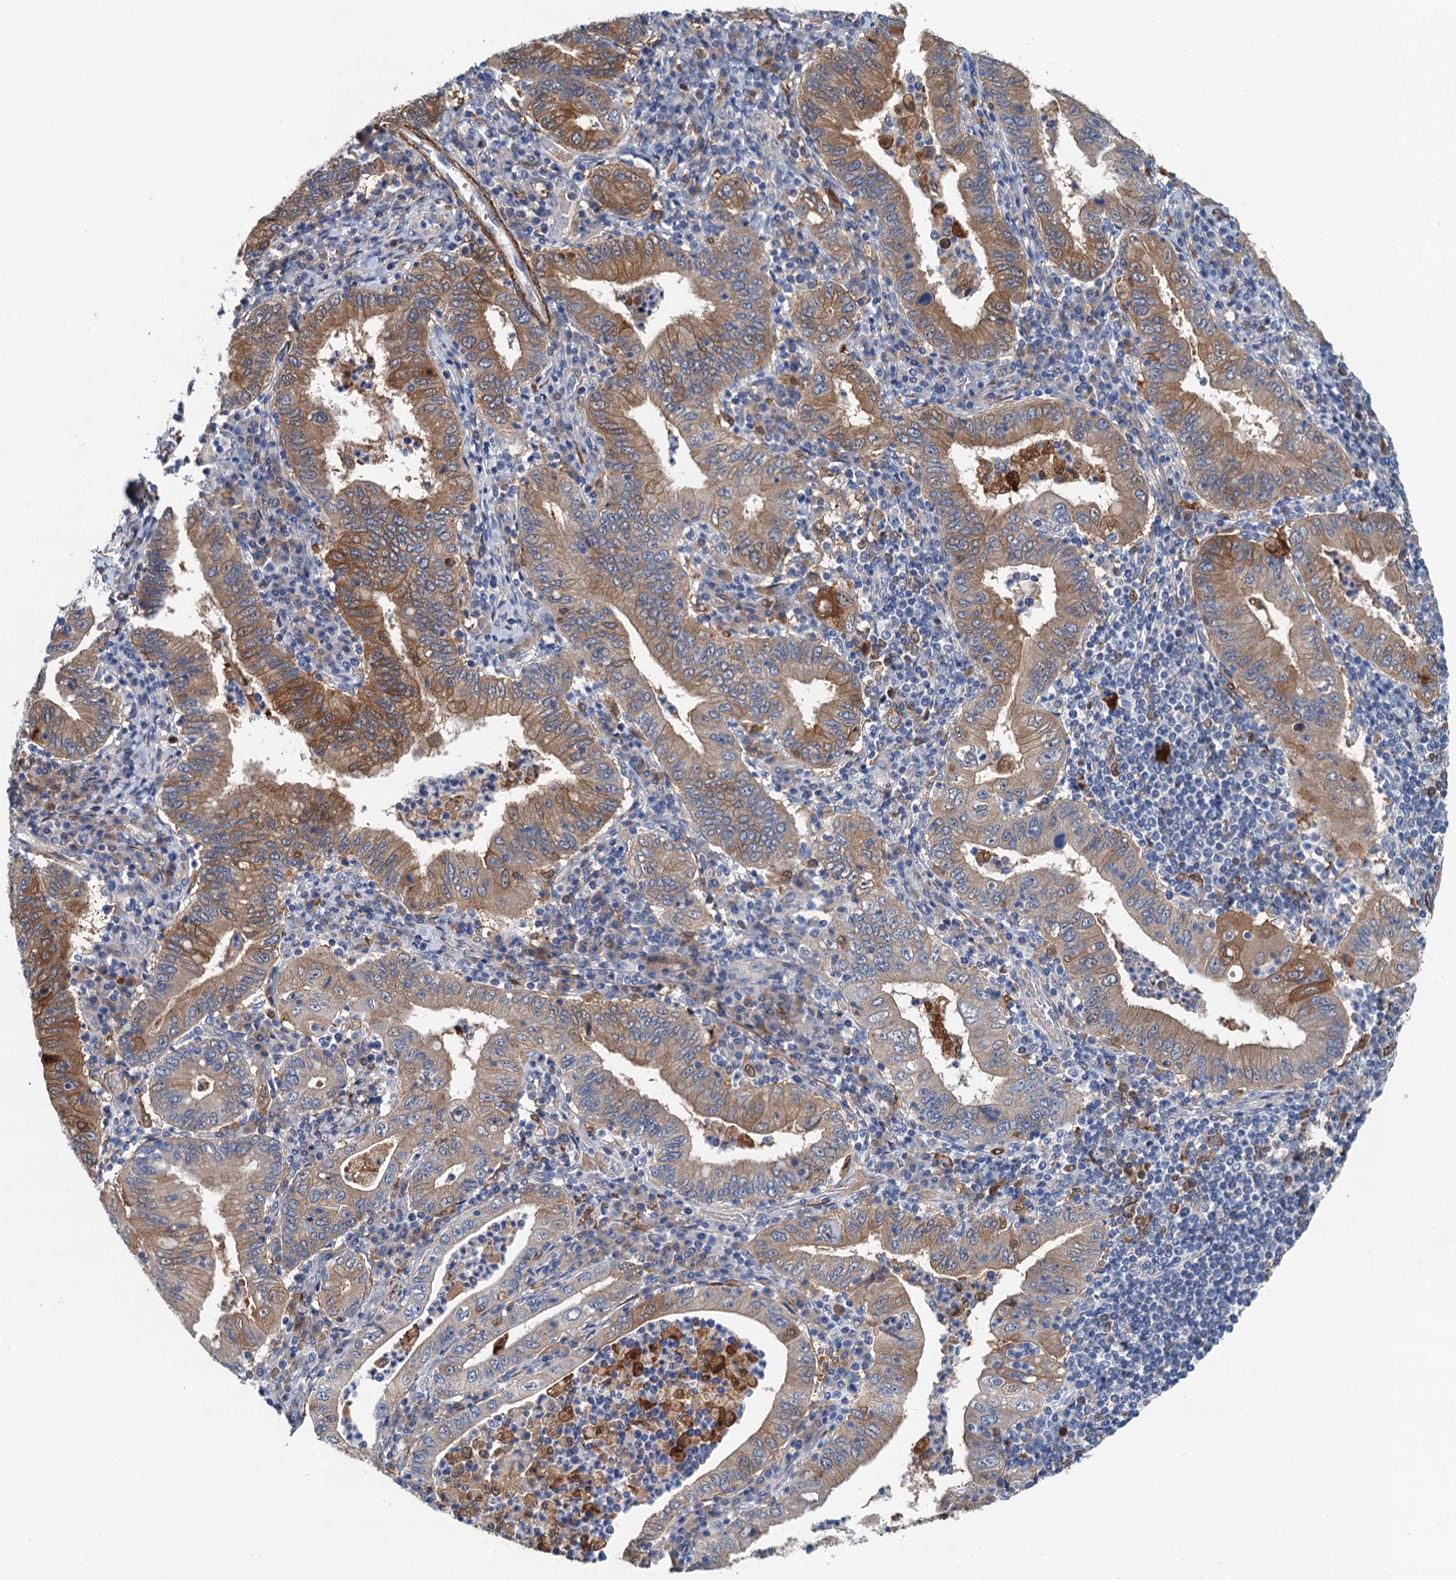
{"staining": {"intensity": "moderate", "quantity": ">75%", "location": "cytoplasmic/membranous,nuclear"}, "tissue": "stomach cancer", "cell_type": "Tumor cells", "image_type": "cancer", "snomed": [{"axis": "morphology", "description": "Normal tissue, NOS"}, {"axis": "morphology", "description": "Adenocarcinoma, NOS"}, {"axis": "topography", "description": "Esophagus"}, {"axis": "topography", "description": "Stomach, upper"}, {"axis": "topography", "description": "Peripheral nerve tissue"}], "caption": "High-magnification brightfield microscopy of stomach adenocarcinoma stained with DAB (brown) and counterstained with hematoxylin (blue). tumor cells exhibit moderate cytoplasmic/membranous and nuclear positivity is identified in approximately>75% of cells.", "gene": "CSTPP1", "patient": {"sex": "male", "age": 62}}